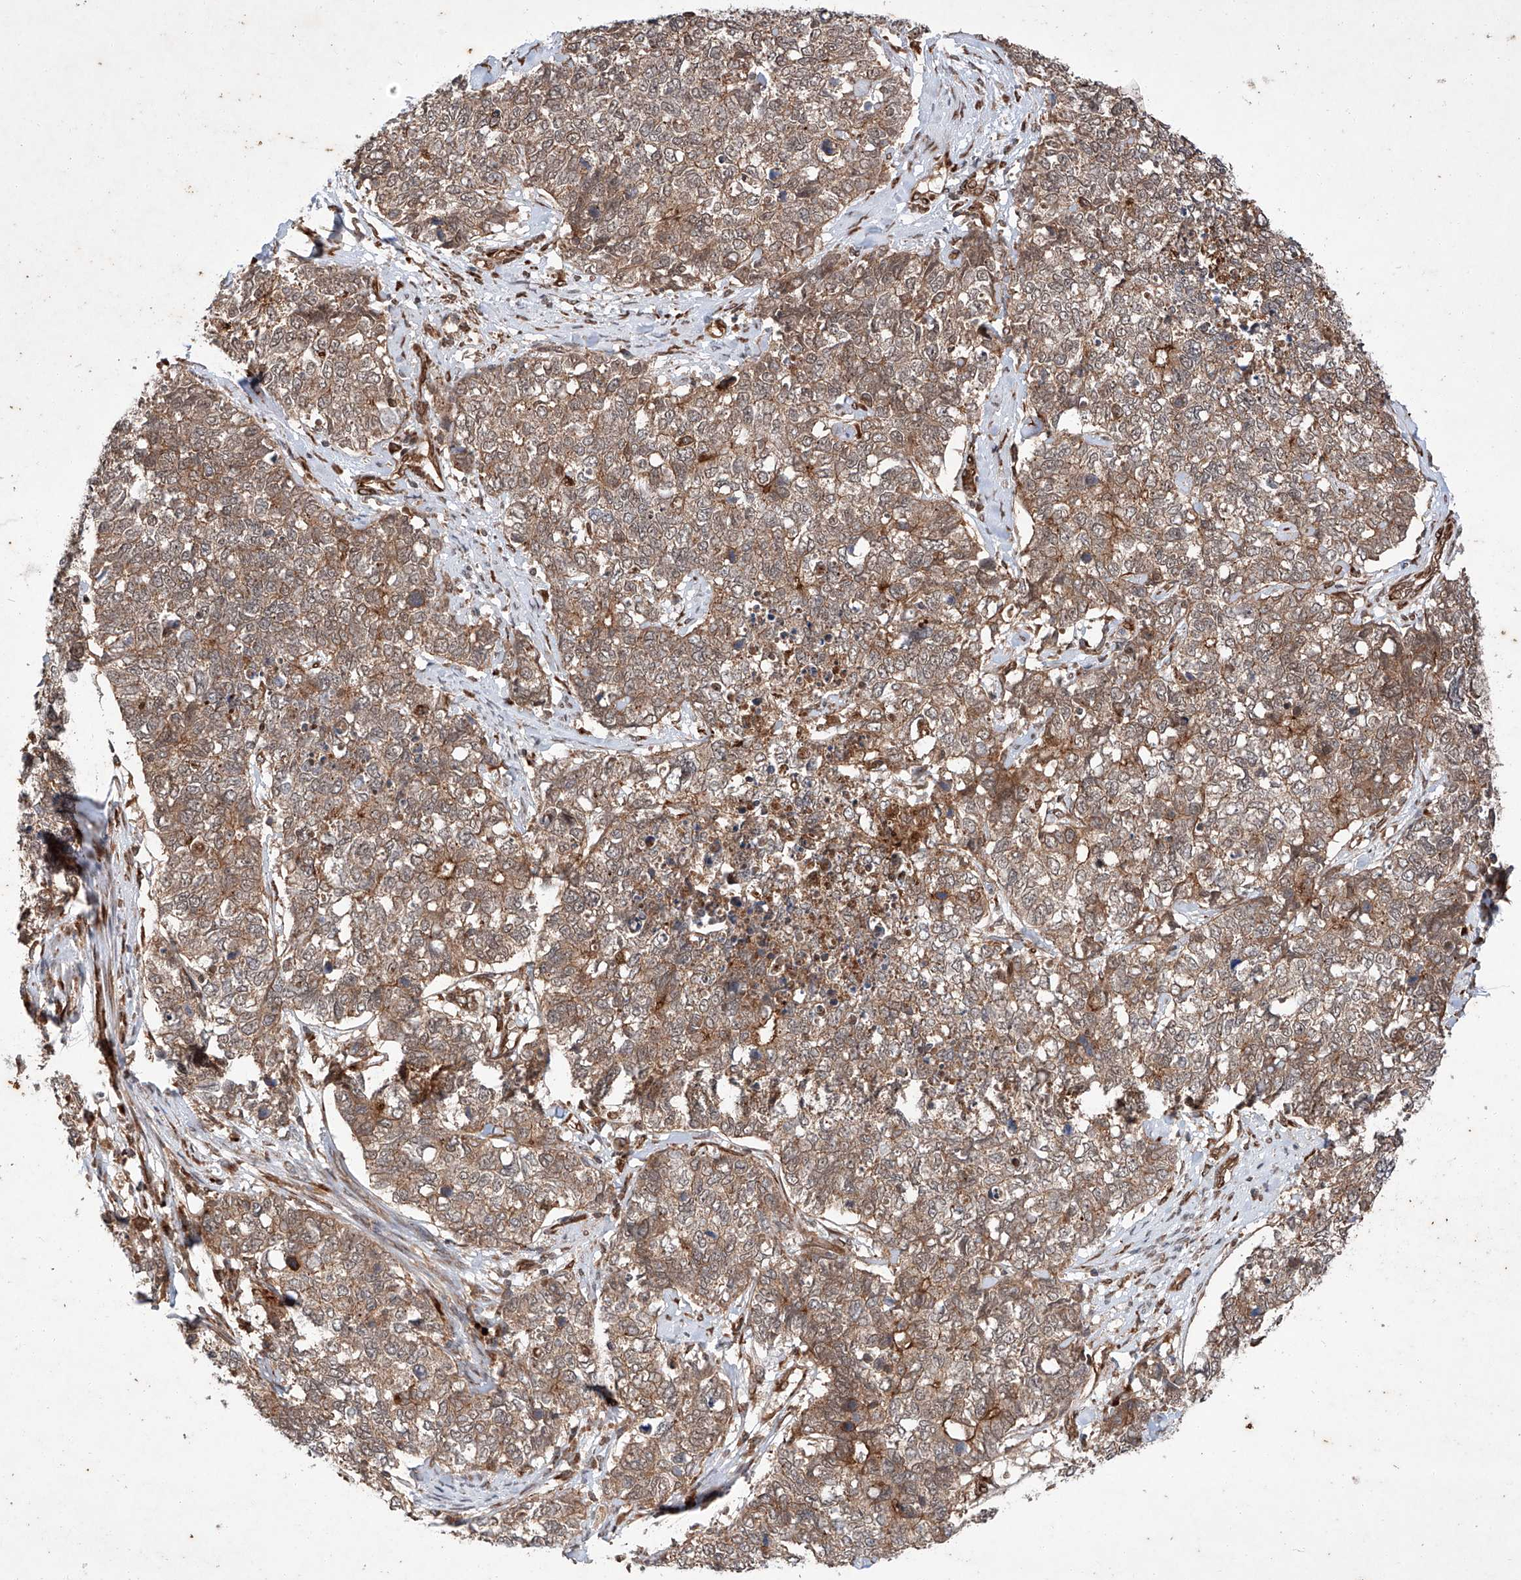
{"staining": {"intensity": "moderate", "quantity": ">75%", "location": "cytoplasmic/membranous"}, "tissue": "cervical cancer", "cell_type": "Tumor cells", "image_type": "cancer", "snomed": [{"axis": "morphology", "description": "Squamous cell carcinoma, NOS"}, {"axis": "topography", "description": "Cervix"}], "caption": "This is a photomicrograph of immunohistochemistry (IHC) staining of cervical cancer, which shows moderate positivity in the cytoplasmic/membranous of tumor cells.", "gene": "ZFP28", "patient": {"sex": "female", "age": 63}}